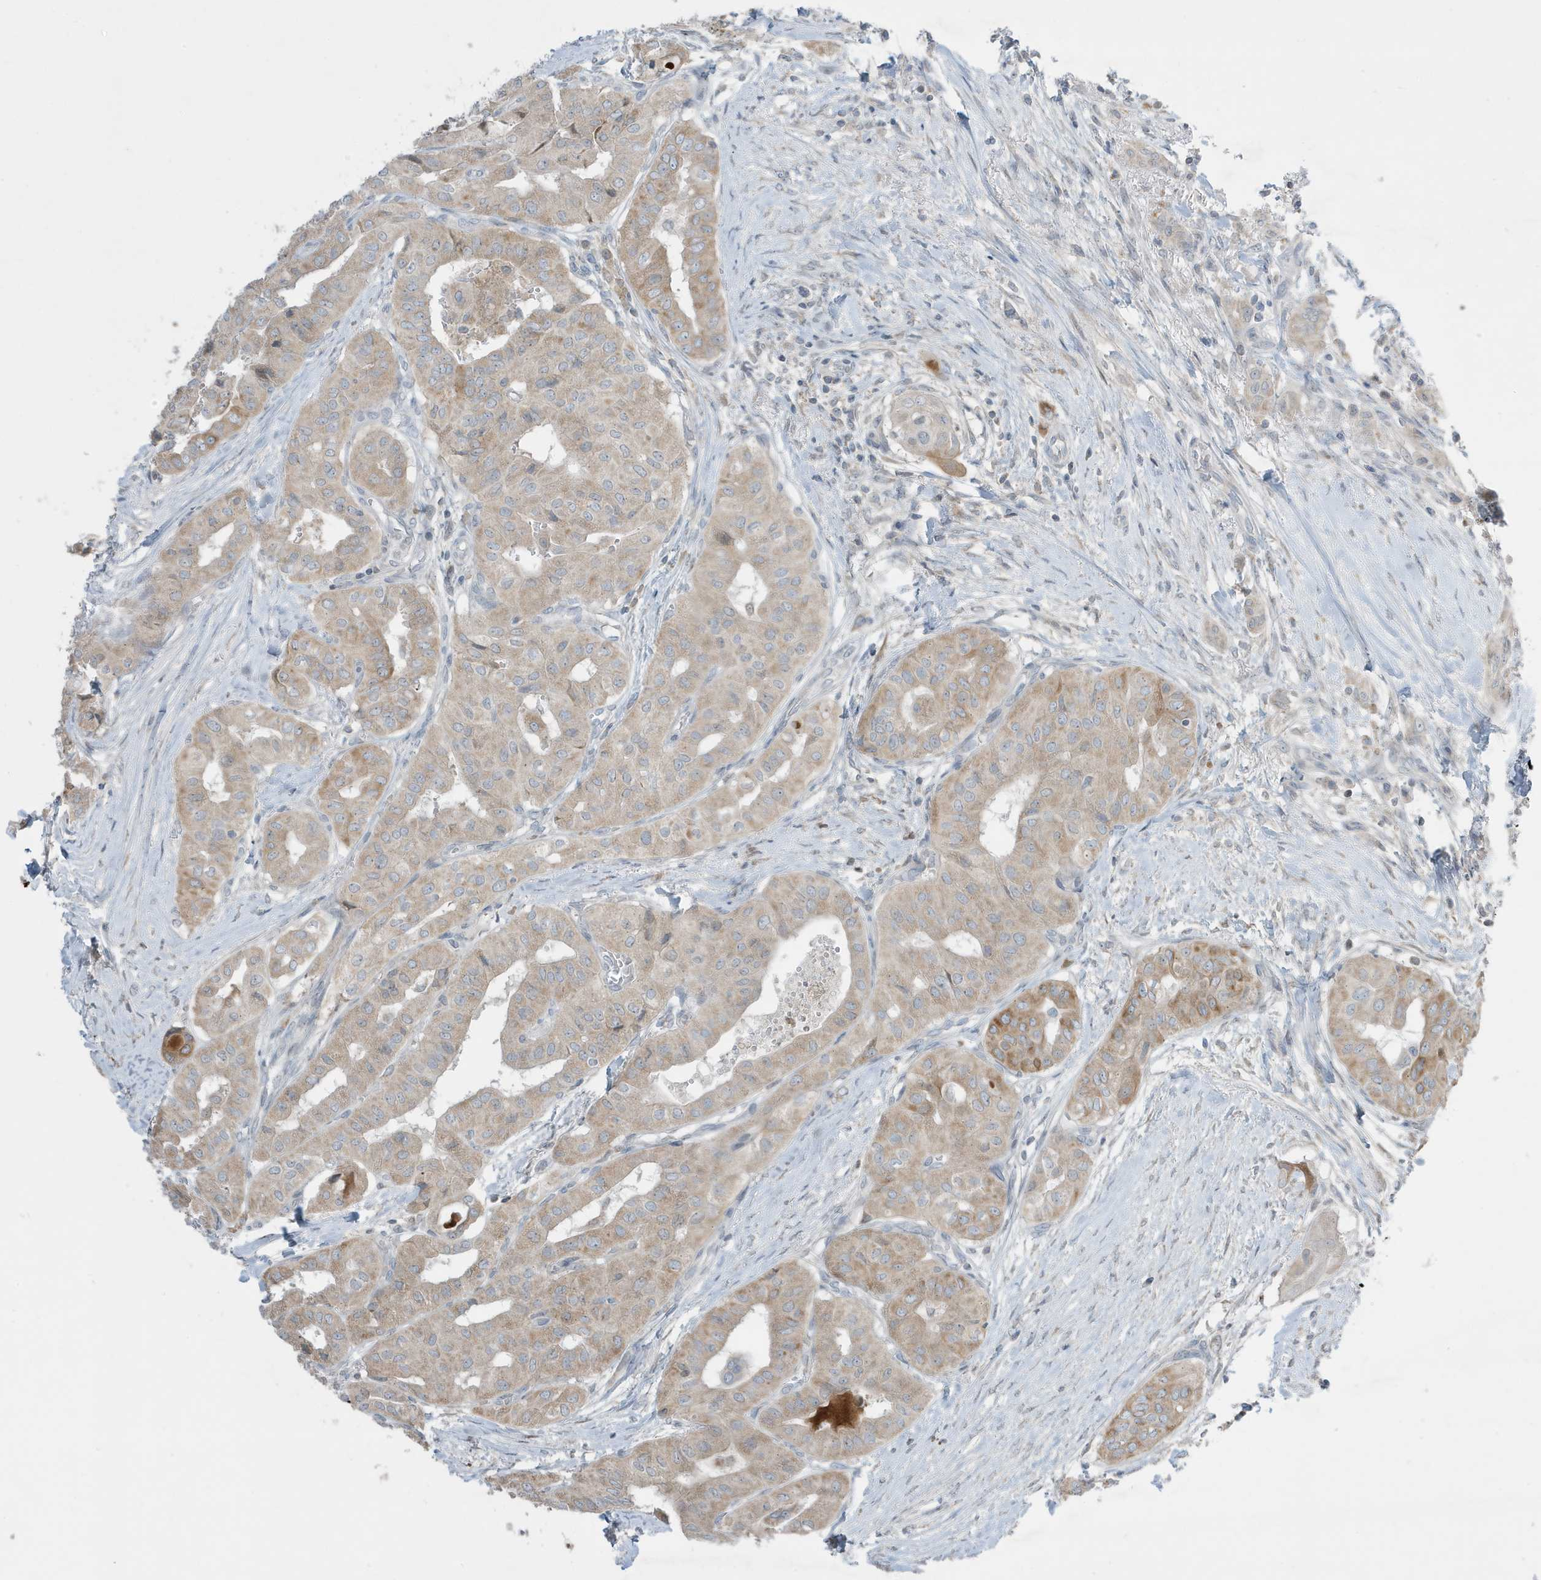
{"staining": {"intensity": "weak", "quantity": ">75%", "location": "cytoplasmic/membranous"}, "tissue": "thyroid cancer", "cell_type": "Tumor cells", "image_type": "cancer", "snomed": [{"axis": "morphology", "description": "Papillary adenocarcinoma, NOS"}, {"axis": "topography", "description": "Thyroid gland"}], "caption": "Brown immunohistochemical staining in thyroid cancer exhibits weak cytoplasmic/membranous expression in about >75% of tumor cells. Using DAB (brown) and hematoxylin (blue) stains, captured at high magnification using brightfield microscopy.", "gene": "FNDC1", "patient": {"sex": "female", "age": 59}}